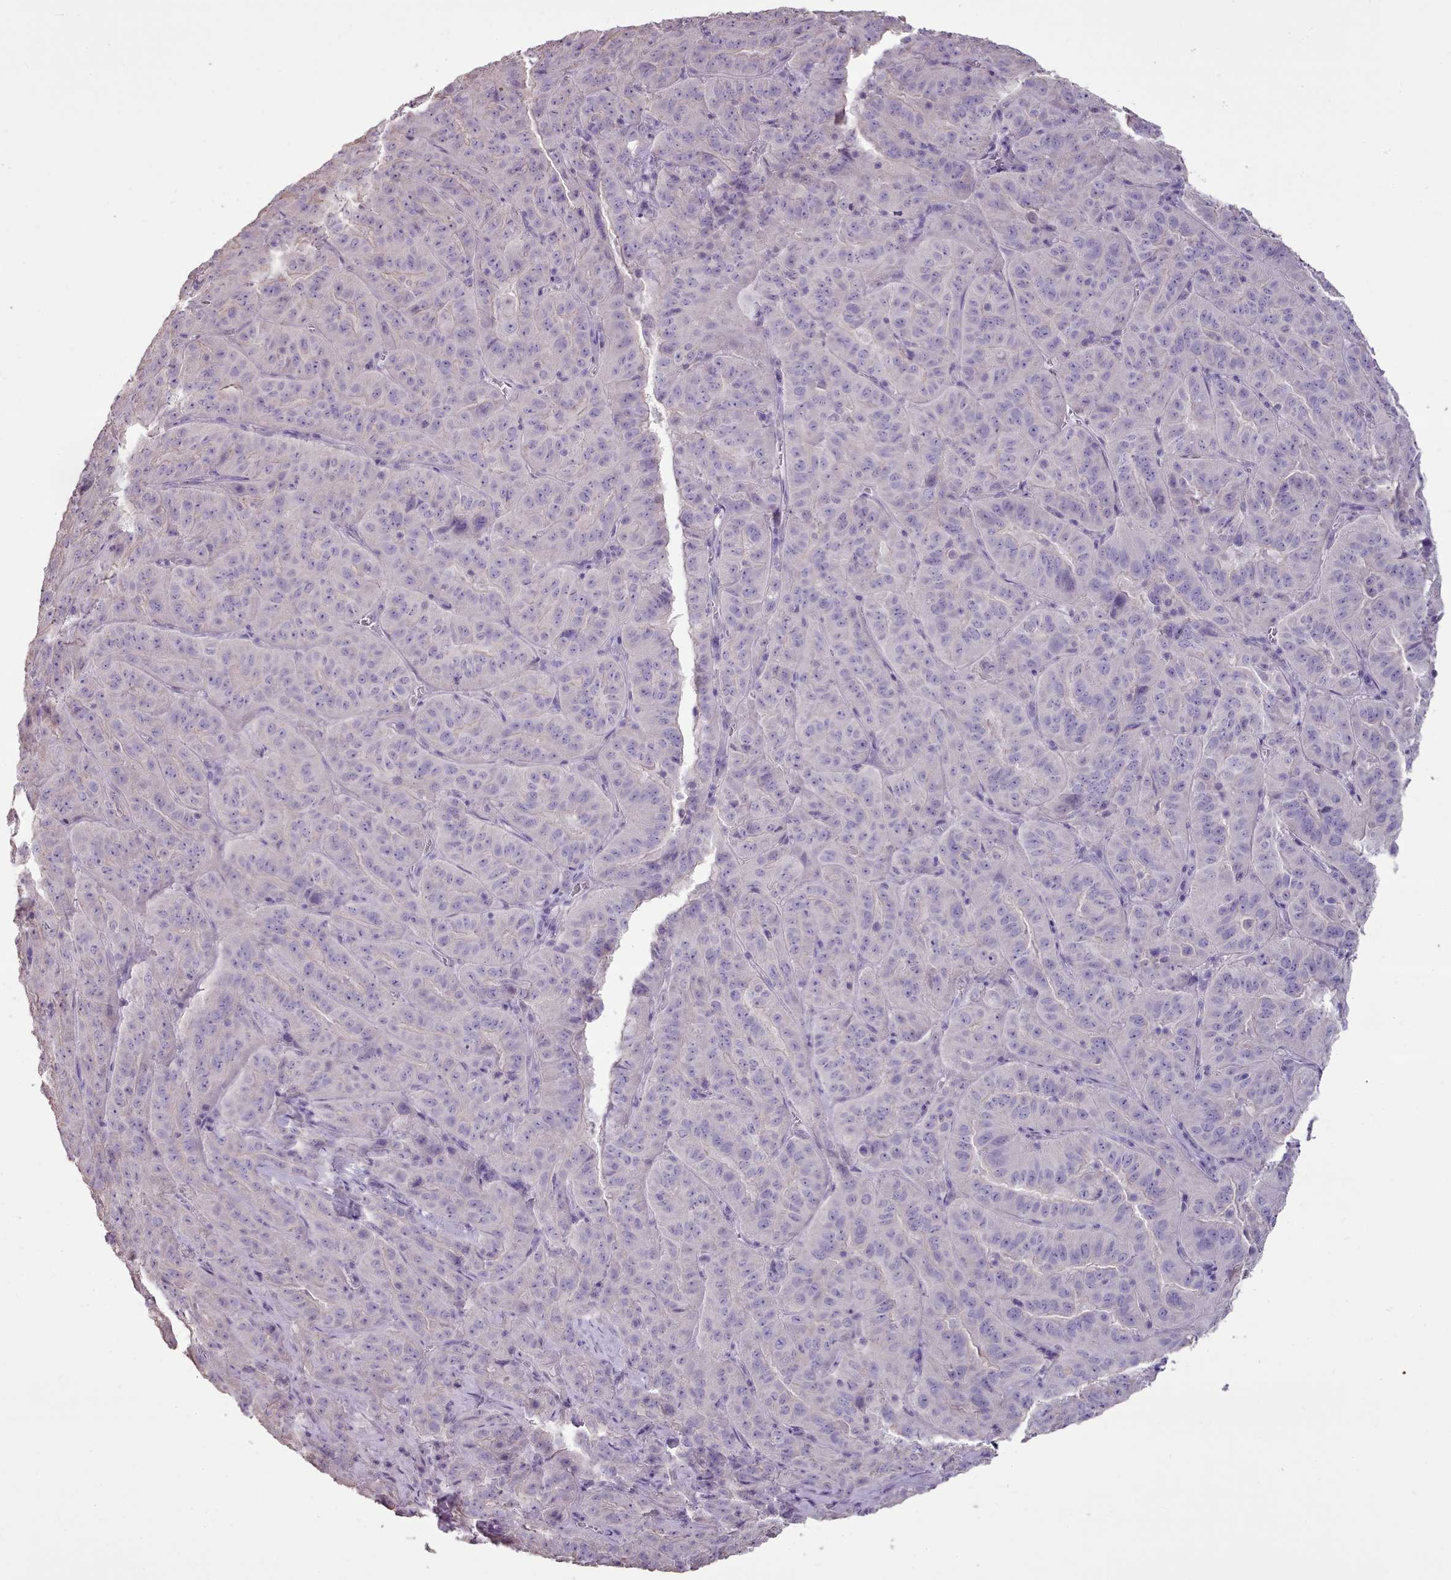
{"staining": {"intensity": "negative", "quantity": "none", "location": "none"}, "tissue": "pancreatic cancer", "cell_type": "Tumor cells", "image_type": "cancer", "snomed": [{"axis": "morphology", "description": "Adenocarcinoma, NOS"}, {"axis": "topography", "description": "Pancreas"}], "caption": "This is an immunohistochemistry (IHC) histopathology image of pancreatic adenocarcinoma. There is no expression in tumor cells.", "gene": "BLOC1S2", "patient": {"sex": "male", "age": 63}}